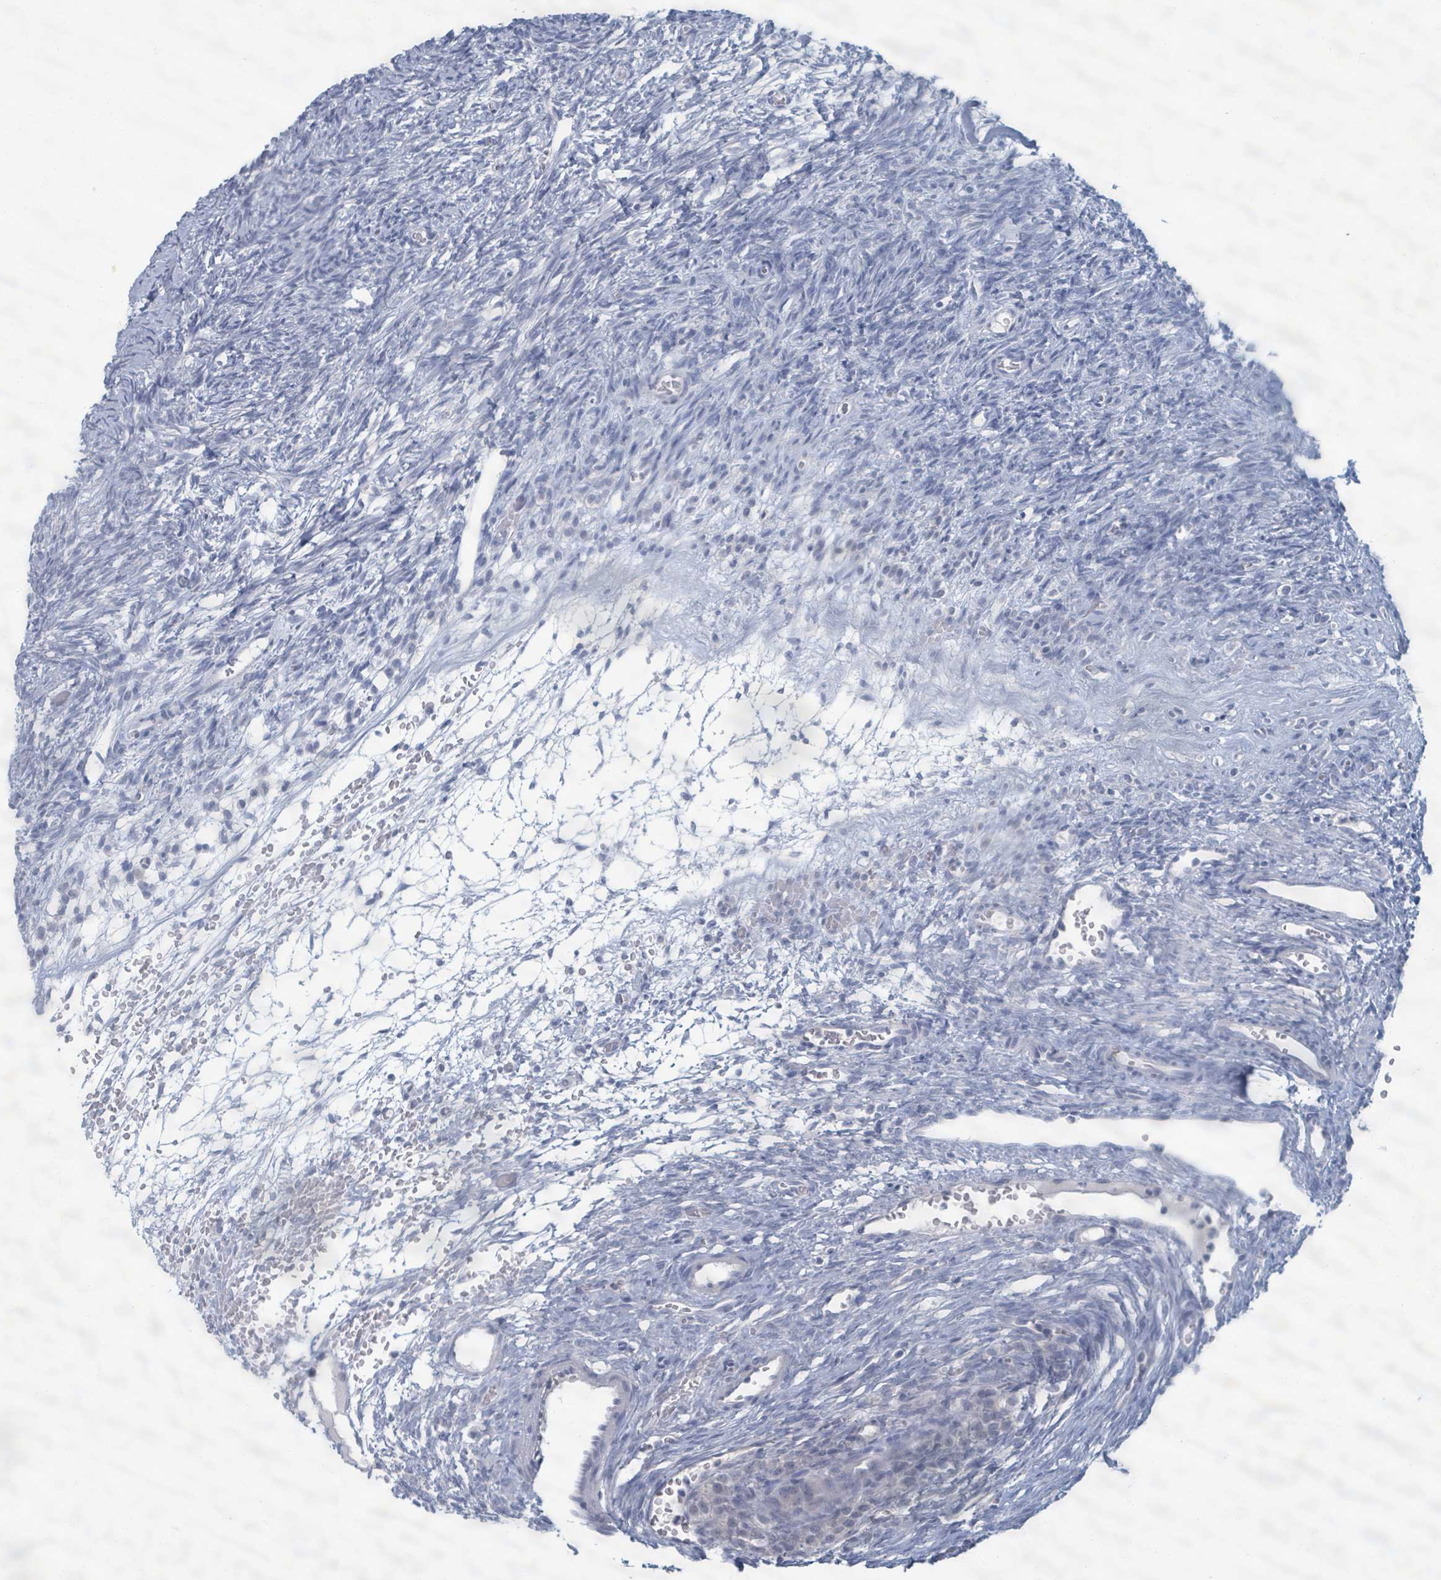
{"staining": {"intensity": "negative", "quantity": "none", "location": "none"}, "tissue": "ovary", "cell_type": "Ovarian stroma cells", "image_type": "normal", "snomed": [{"axis": "morphology", "description": "Normal tissue, NOS"}, {"axis": "topography", "description": "Ovary"}], "caption": "Immunohistochemistry (IHC) histopathology image of normal ovary: human ovary stained with DAB exhibits no significant protein positivity in ovarian stroma cells. (Brightfield microscopy of DAB immunohistochemistry (IHC) at high magnification).", "gene": "WNT11", "patient": {"sex": "female", "age": 39}}